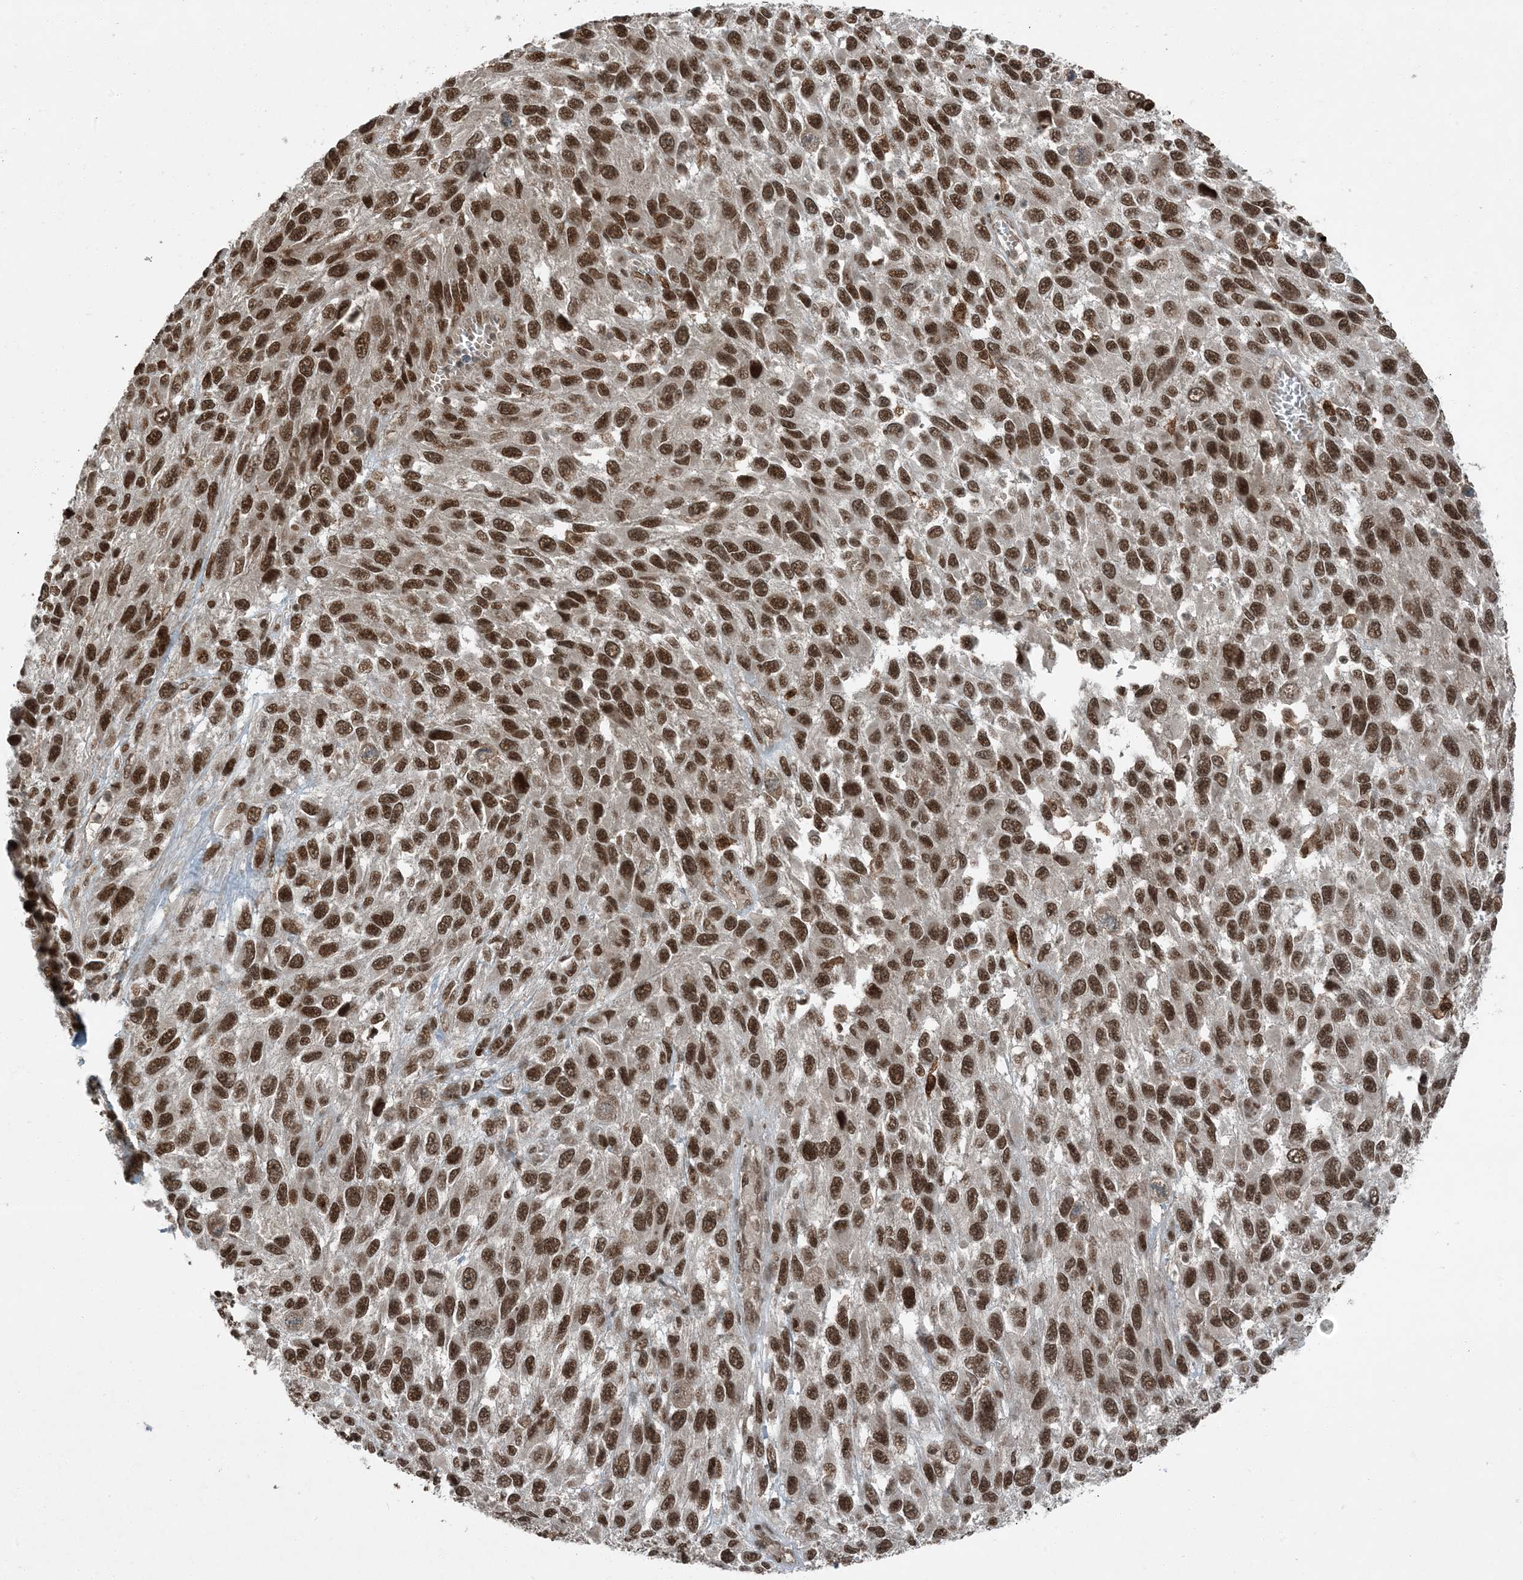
{"staining": {"intensity": "strong", "quantity": ">75%", "location": "nuclear"}, "tissue": "melanoma", "cell_type": "Tumor cells", "image_type": "cancer", "snomed": [{"axis": "morphology", "description": "Malignant melanoma, NOS"}, {"axis": "topography", "description": "Skin"}], "caption": "Protein staining by immunohistochemistry exhibits strong nuclear expression in about >75% of tumor cells in melanoma.", "gene": "TRAPPC12", "patient": {"sex": "female", "age": 96}}